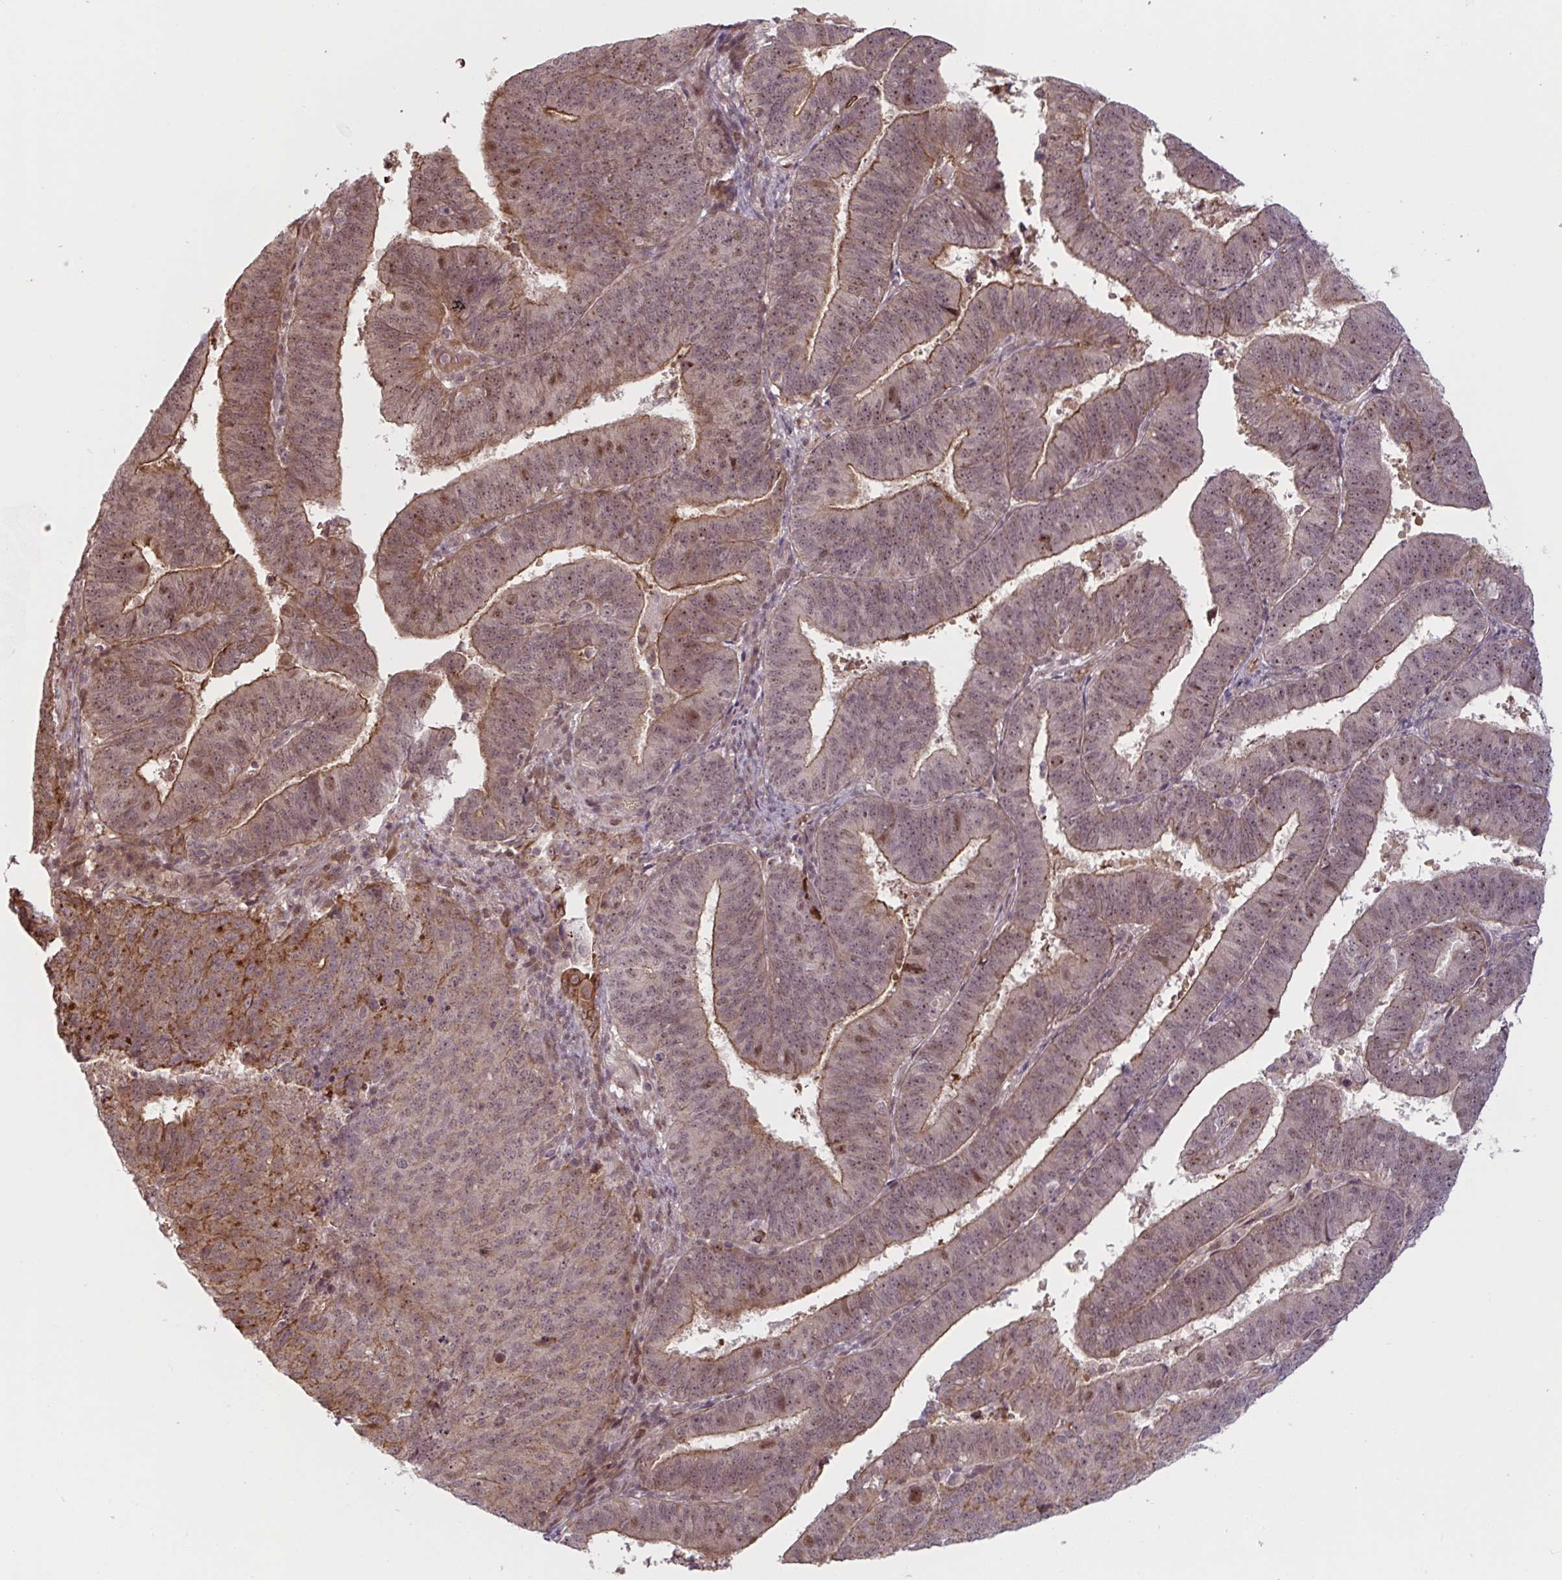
{"staining": {"intensity": "moderate", "quantity": ">75%", "location": "cytoplasmic/membranous,nuclear"}, "tissue": "endometrial cancer", "cell_type": "Tumor cells", "image_type": "cancer", "snomed": [{"axis": "morphology", "description": "Adenocarcinoma, NOS"}, {"axis": "topography", "description": "Endometrium"}], "caption": "Immunohistochemical staining of endometrial cancer (adenocarcinoma) reveals moderate cytoplasmic/membranous and nuclear protein expression in approximately >75% of tumor cells. The staining was performed using DAB (3,3'-diaminobenzidine) to visualize the protein expression in brown, while the nuclei were stained in blue with hematoxylin (Magnification: 20x).", "gene": "NLRP13", "patient": {"sex": "female", "age": 82}}